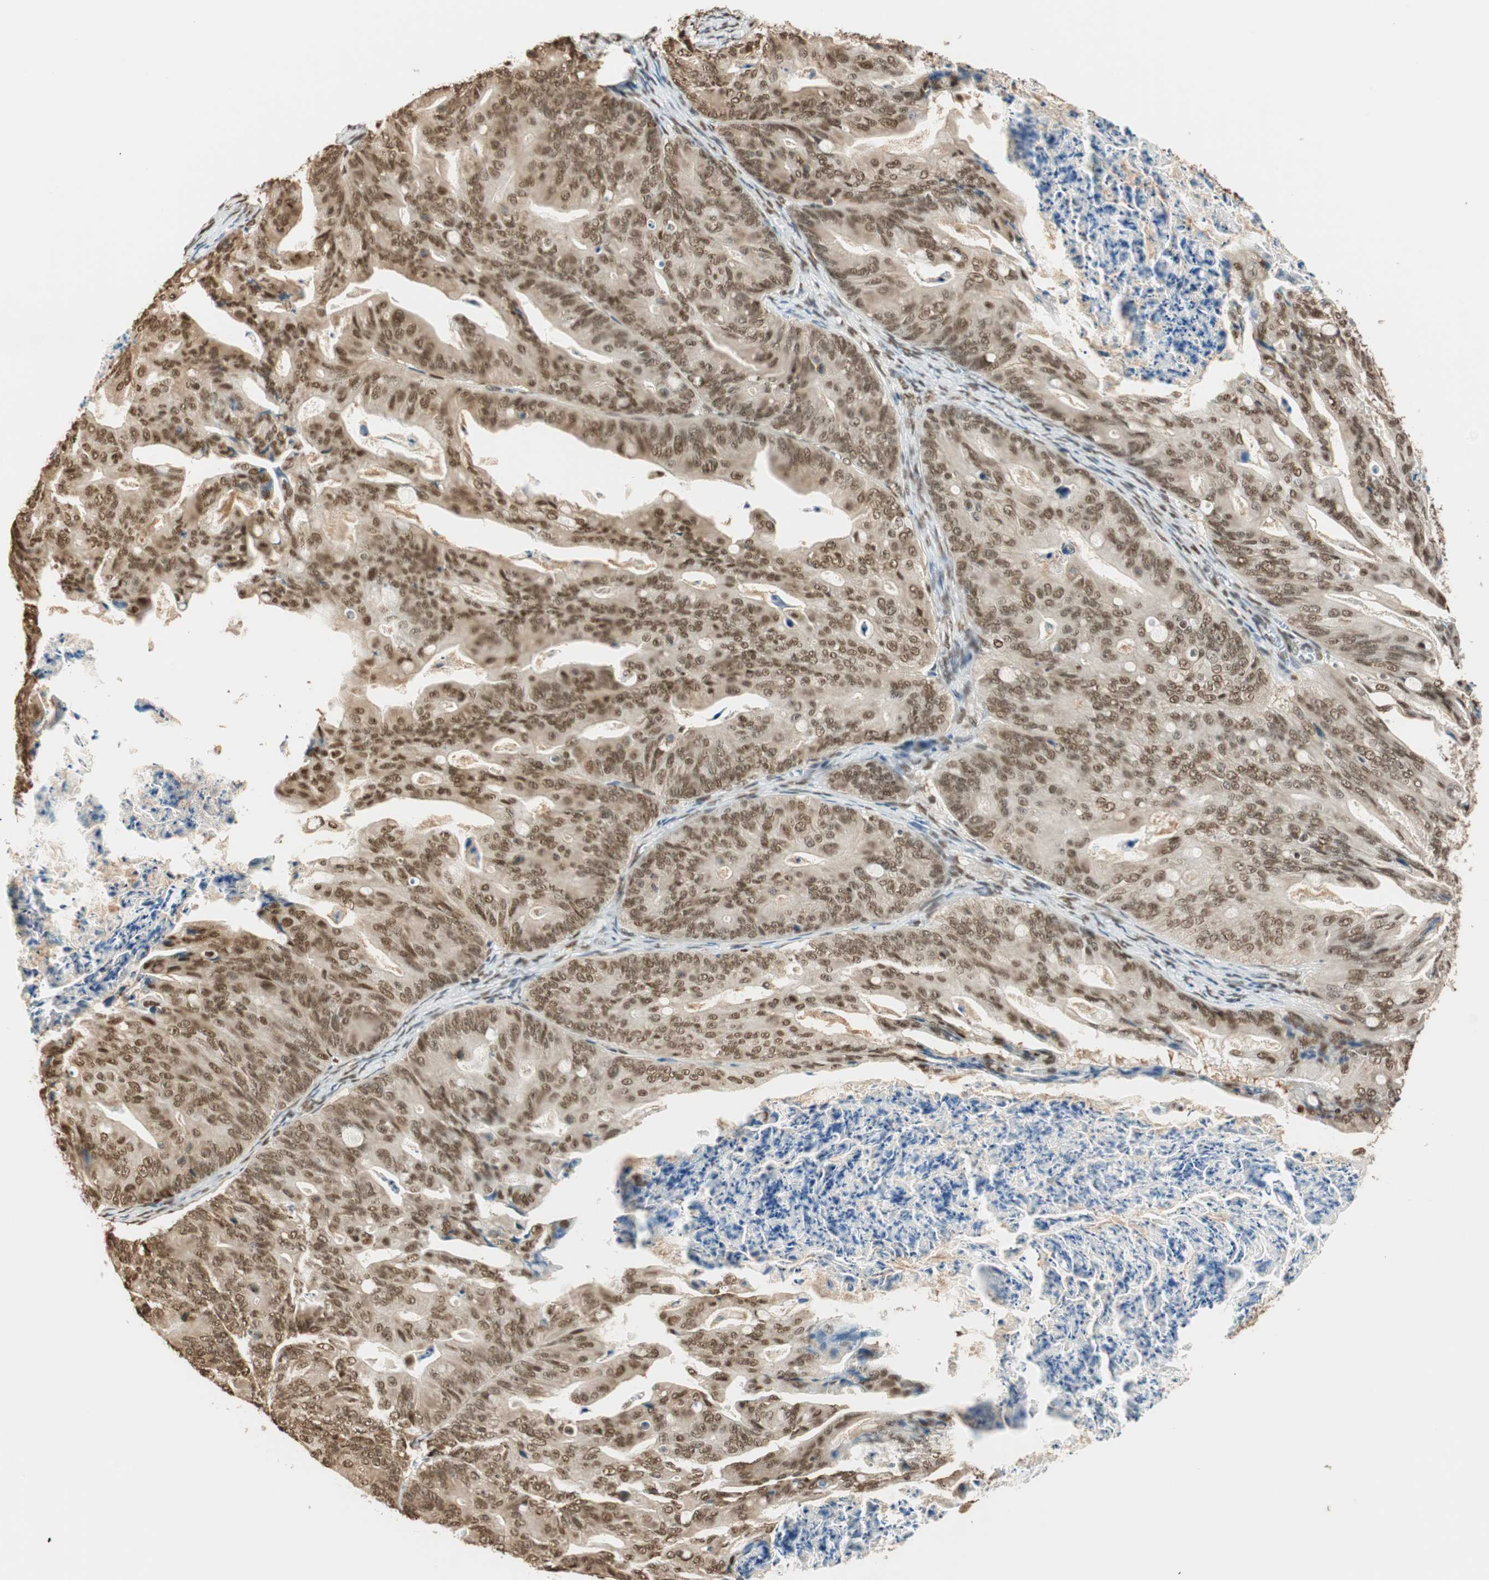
{"staining": {"intensity": "moderate", "quantity": ">75%", "location": "nuclear"}, "tissue": "ovarian cancer", "cell_type": "Tumor cells", "image_type": "cancer", "snomed": [{"axis": "morphology", "description": "Cystadenocarcinoma, mucinous, NOS"}, {"axis": "topography", "description": "Ovary"}], "caption": "Immunohistochemical staining of human ovarian cancer (mucinous cystadenocarcinoma) displays moderate nuclear protein expression in about >75% of tumor cells.", "gene": "FANCG", "patient": {"sex": "female", "age": 37}}